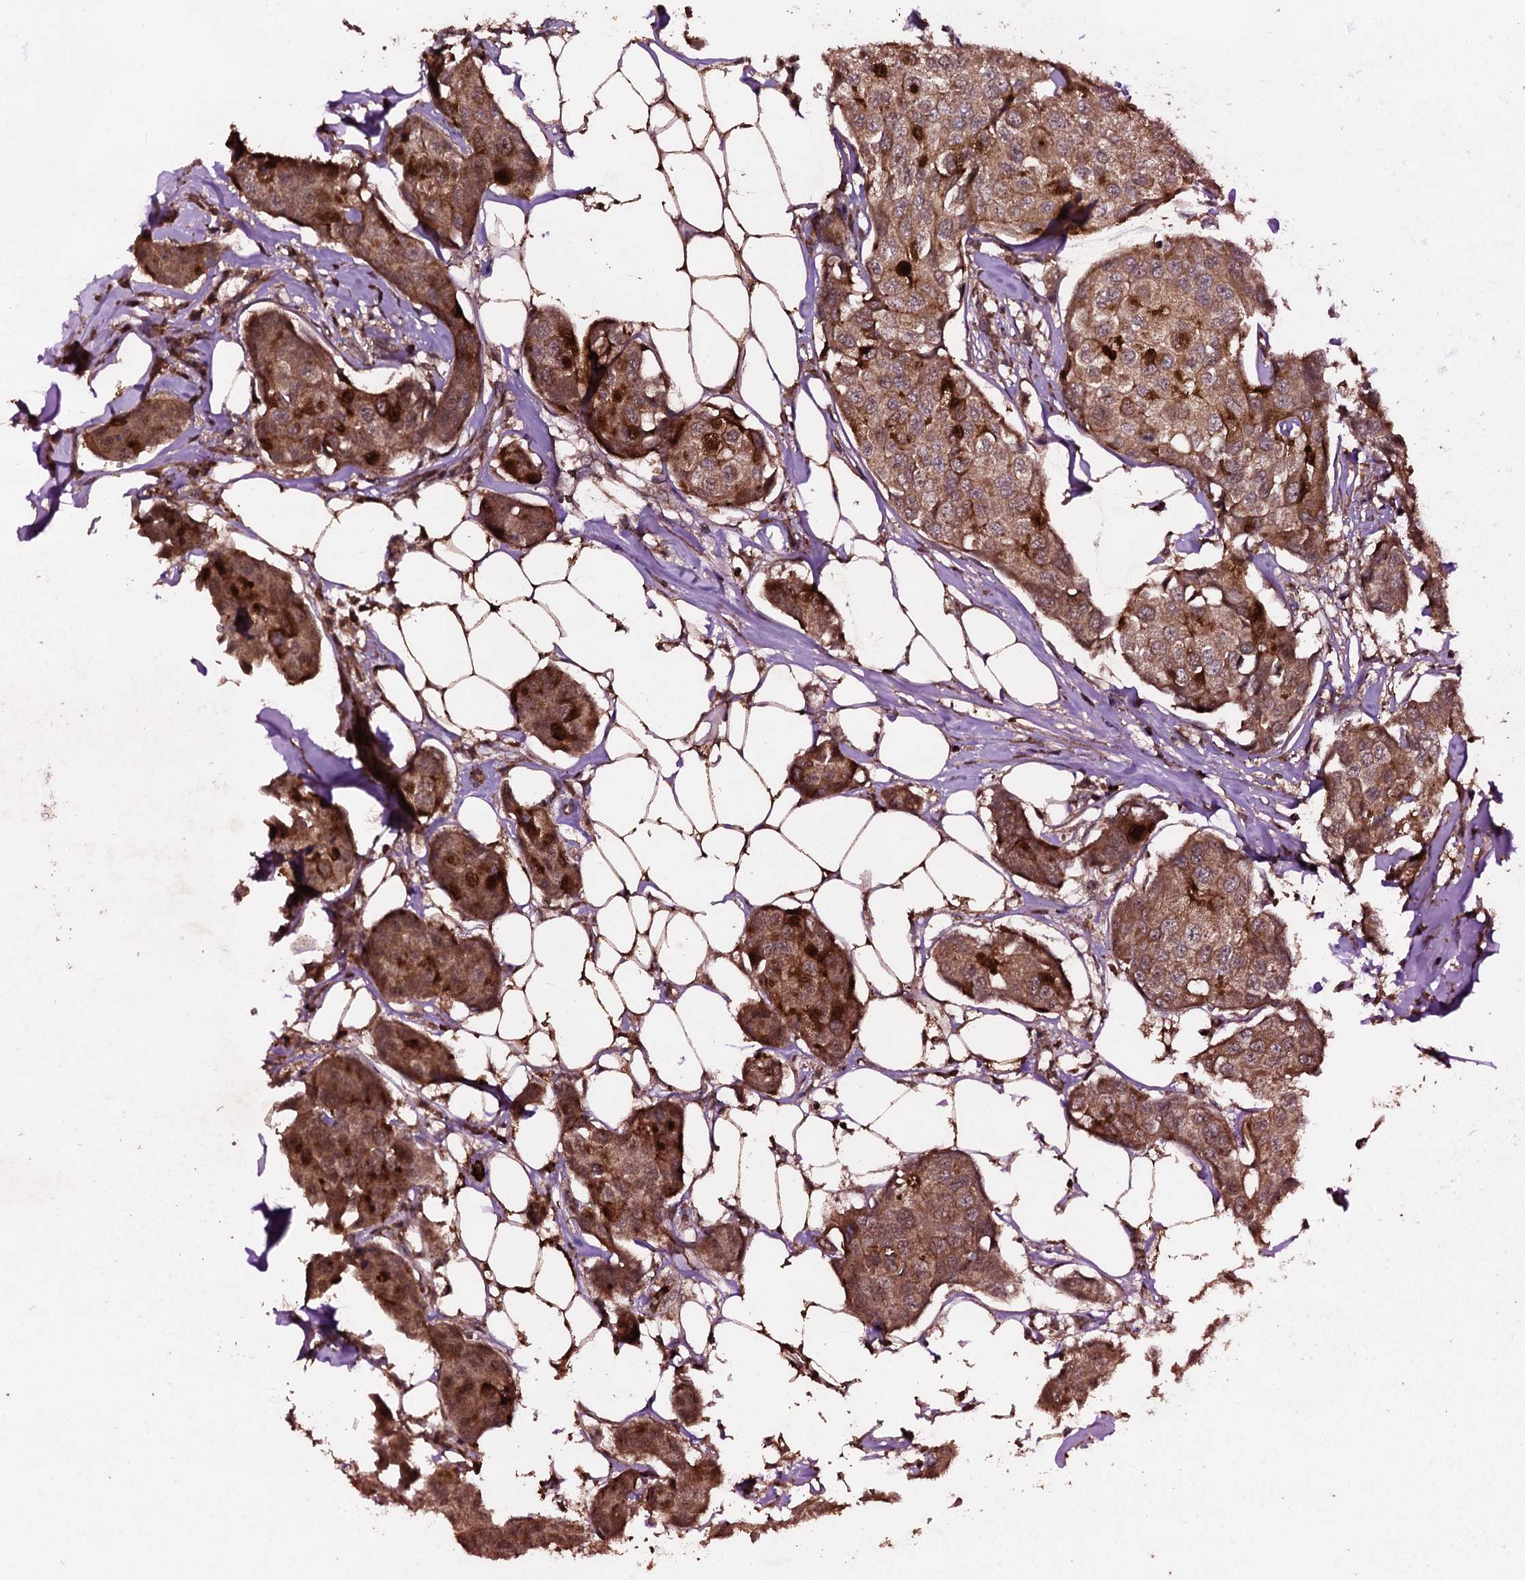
{"staining": {"intensity": "moderate", "quantity": ">75%", "location": "cytoplasmic/membranous"}, "tissue": "breast cancer", "cell_type": "Tumor cells", "image_type": "cancer", "snomed": [{"axis": "morphology", "description": "Duct carcinoma"}, {"axis": "topography", "description": "Breast"}], "caption": "Human invasive ductal carcinoma (breast) stained for a protein (brown) displays moderate cytoplasmic/membranous positive positivity in about >75% of tumor cells.", "gene": "ADGRG3", "patient": {"sex": "female", "age": 80}}